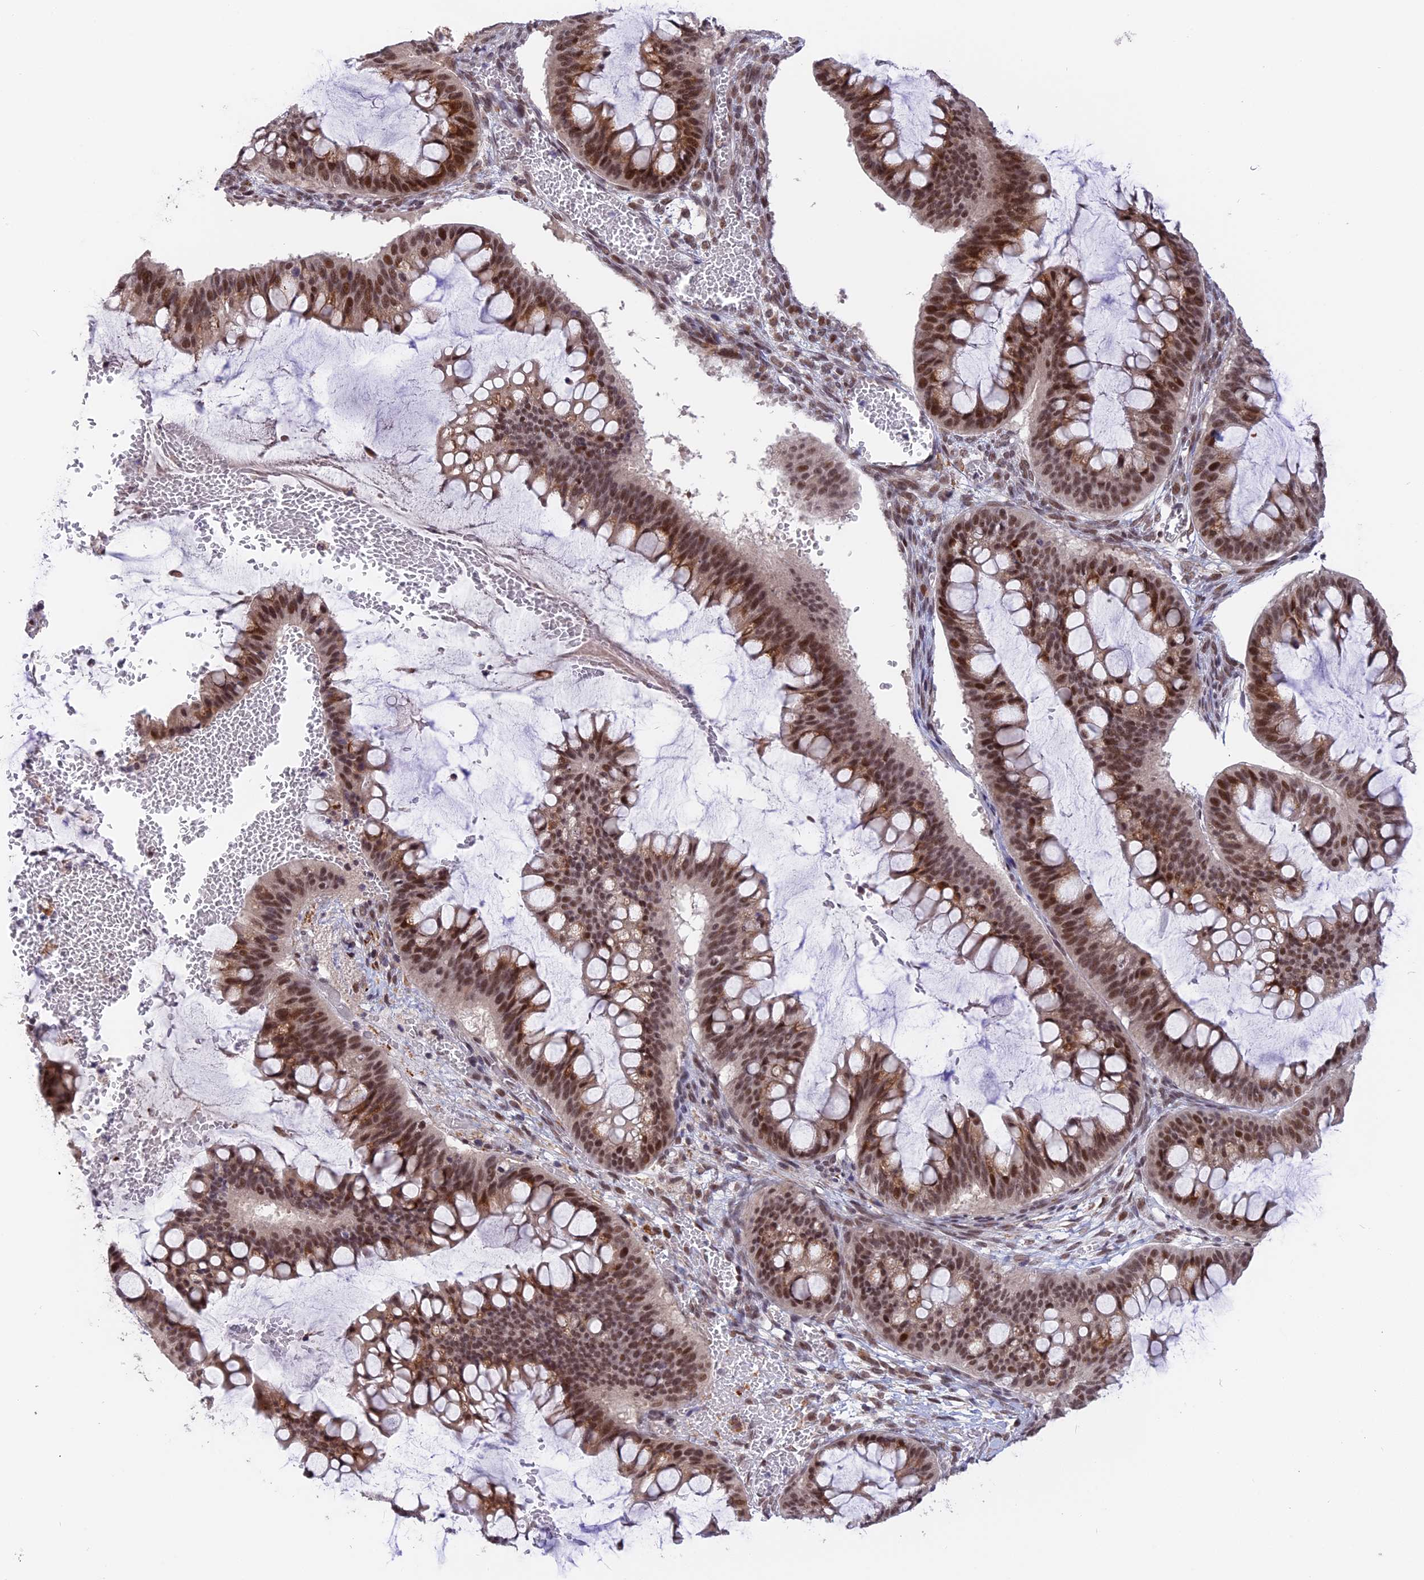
{"staining": {"intensity": "moderate", "quantity": ">75%", "location": "nuclear"}, "tissue": "ovarian cancer", "cell_type": "Tumor cells", "image_type": "cancer", "snomed": [{"axis": "morphology", "description": "Cystadenocarcinoma, mucinous, NOS"}, {"axis": "topography", "description": "Ovary"}], "caption": "Ovarian cancer (mucinous cystadenocarcinoma) tissue reveals moderate nuclear positivity in approximately >75% of tumor cells", "gene": "POLR2C", "patient": {"sex": "female", "age": 73}}